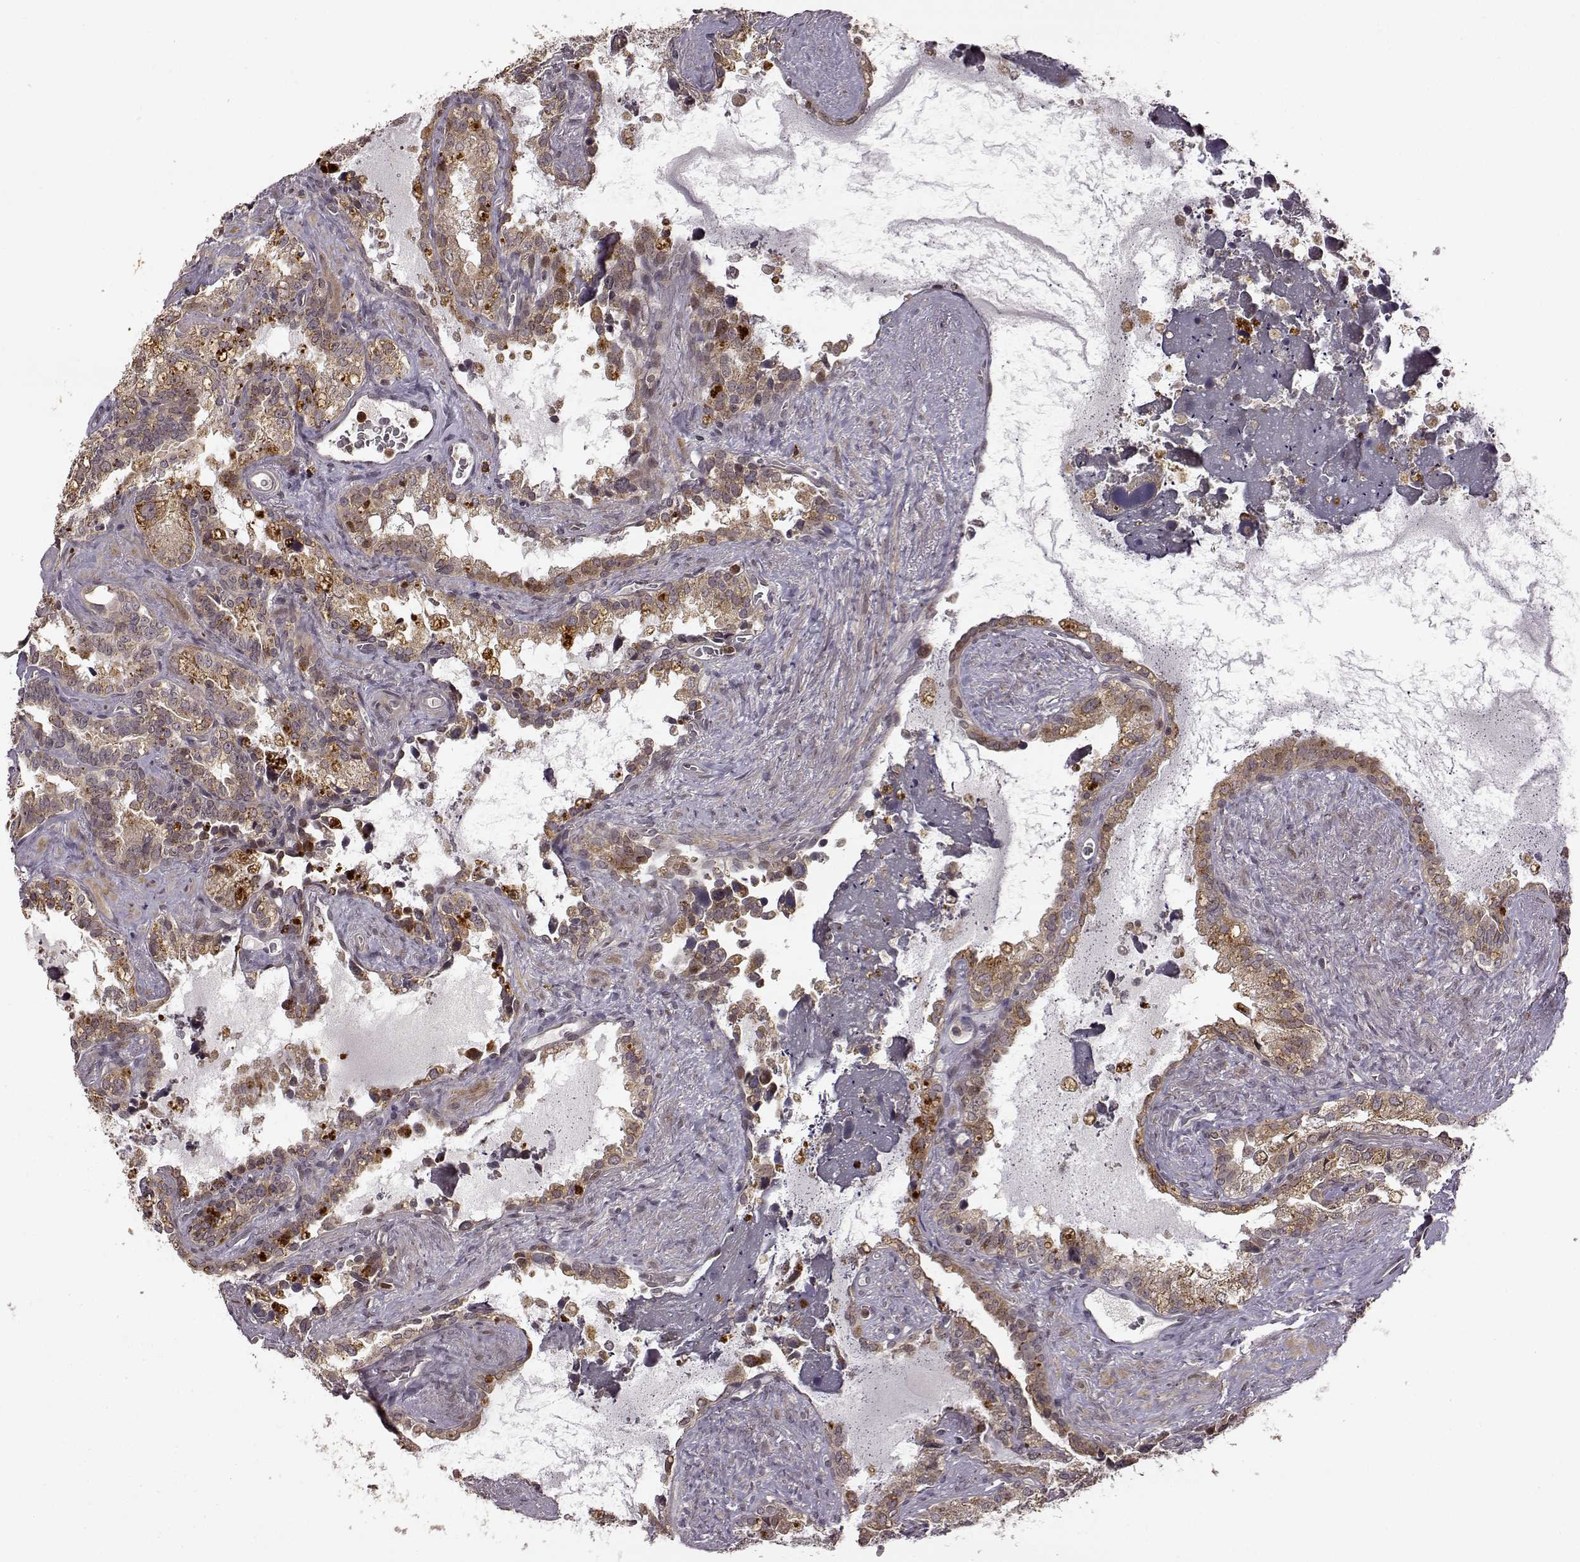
{"staining": {"intensity": "weak", "quantity": ">75%", "location": "cytoplasmic/membranous"}, "tissue": "seminal vesicle", "cell_type": "Glandular cells", "image_type": "normal", "snomed": [{"axis": "morphology", "description": "Normal tissue, NOS"}, {"axis": "topography", "description": "Seminal veicle"}], "caption": "DAB immunohistochemical staining of benign human seminal vesicle displays weak cytoplasmic/membranous protein staining in approximately >75% of glandular cells.", "gene": "TRMU", "patient": {"sex": "male", "age": 71}}